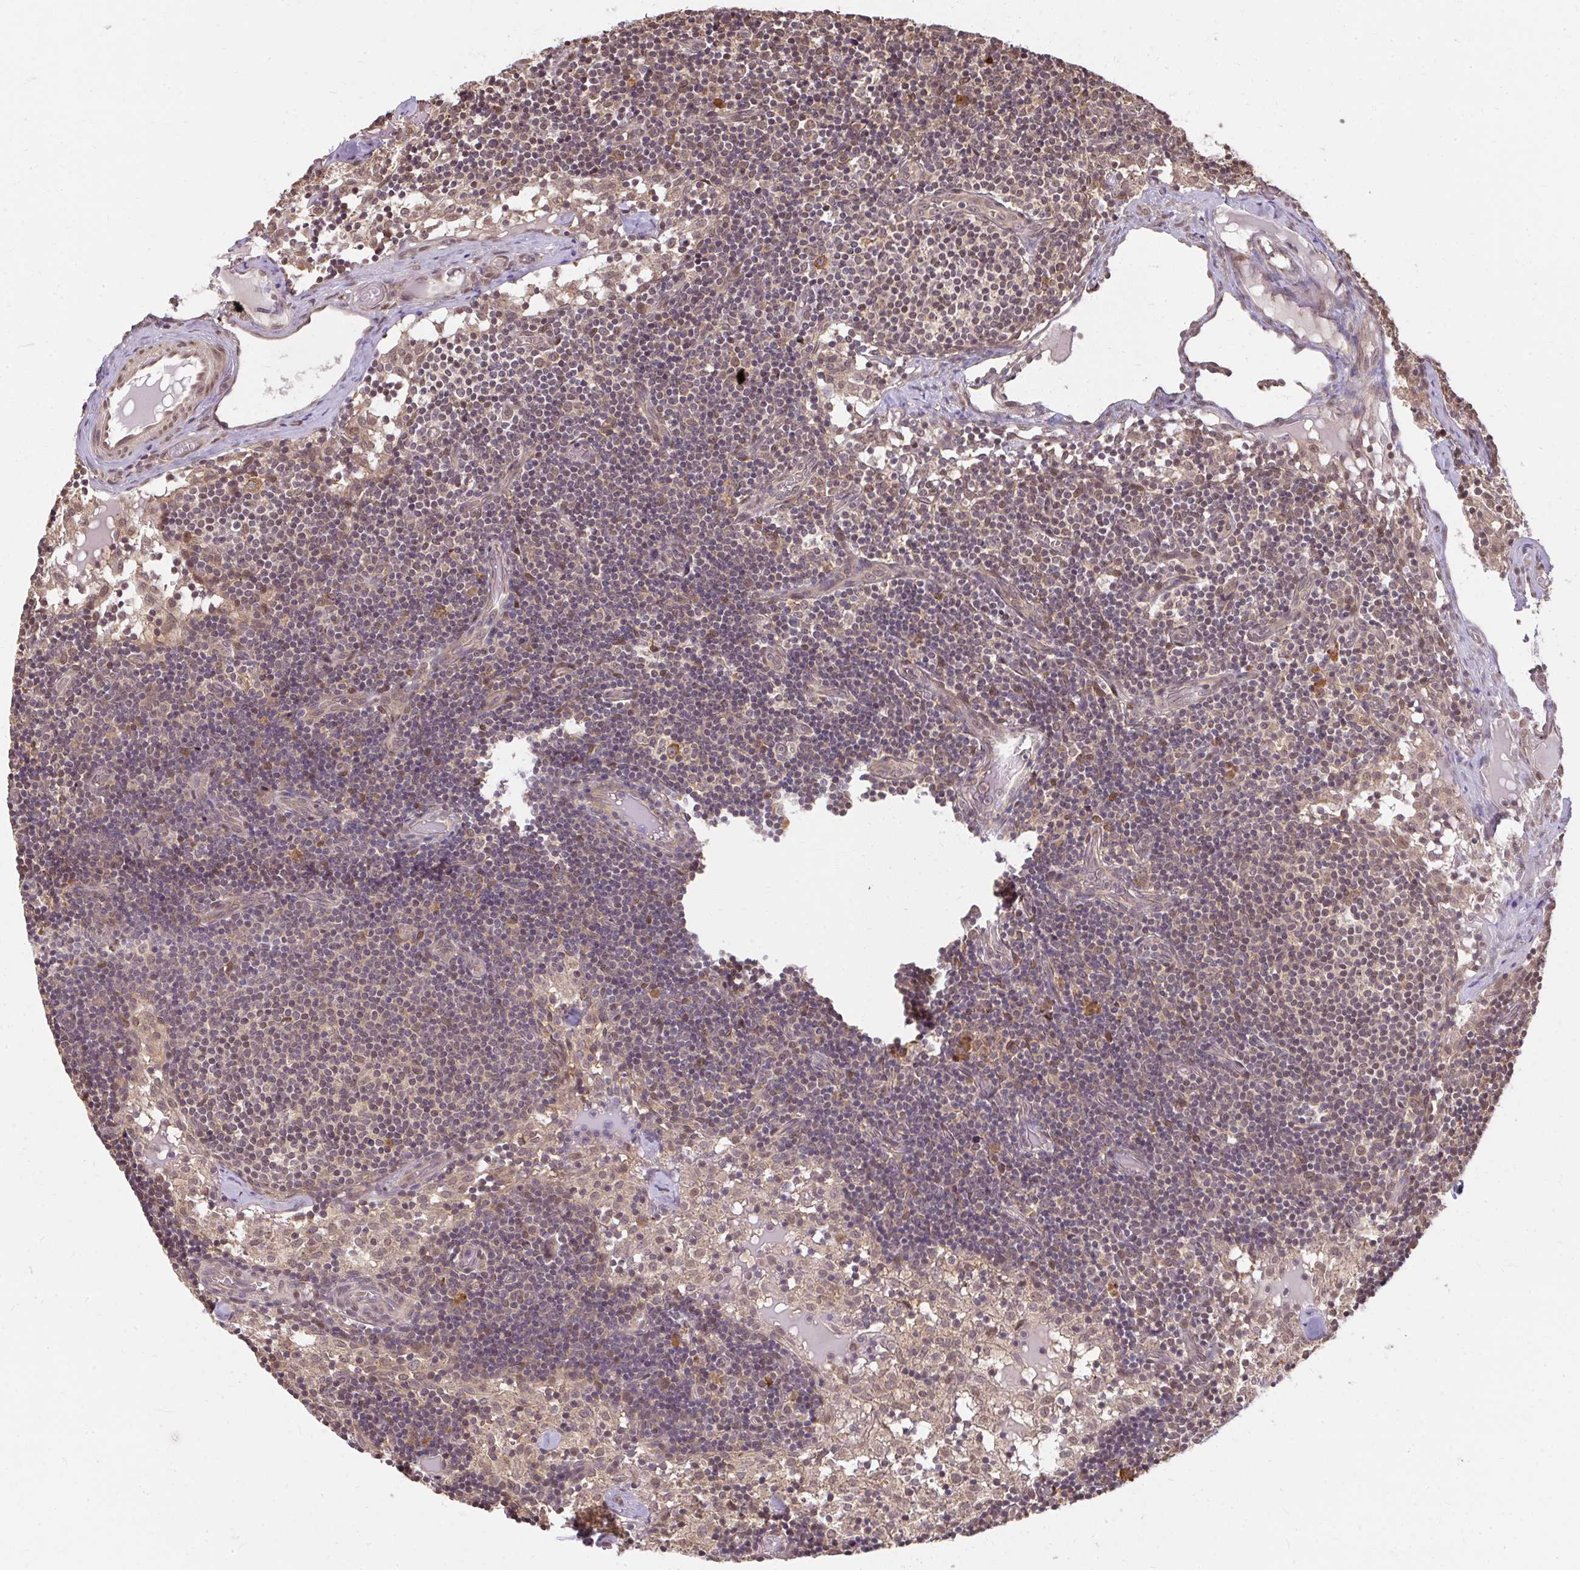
{"staining": {"intensity": "moderate", "quantity": ">75%", "location": "cytoplasmic/membranous"}, "tissue": "lymph node", "cell_type": "Germinal center cells", "image_type": "normal", "snomed": [{"axis": "morphology", "description": "Normal tissue, NOS"}, {"axis": "topography", "description": "Lymph node"}], "caption": "Immunohistochemical staining of unremarkable lymph node reveals moderate cytoplasmic/membranous protein staining in about >75% of germinal center cells.", "gene": "LARS2", "patient": {"sex": "female", "age": 31}}